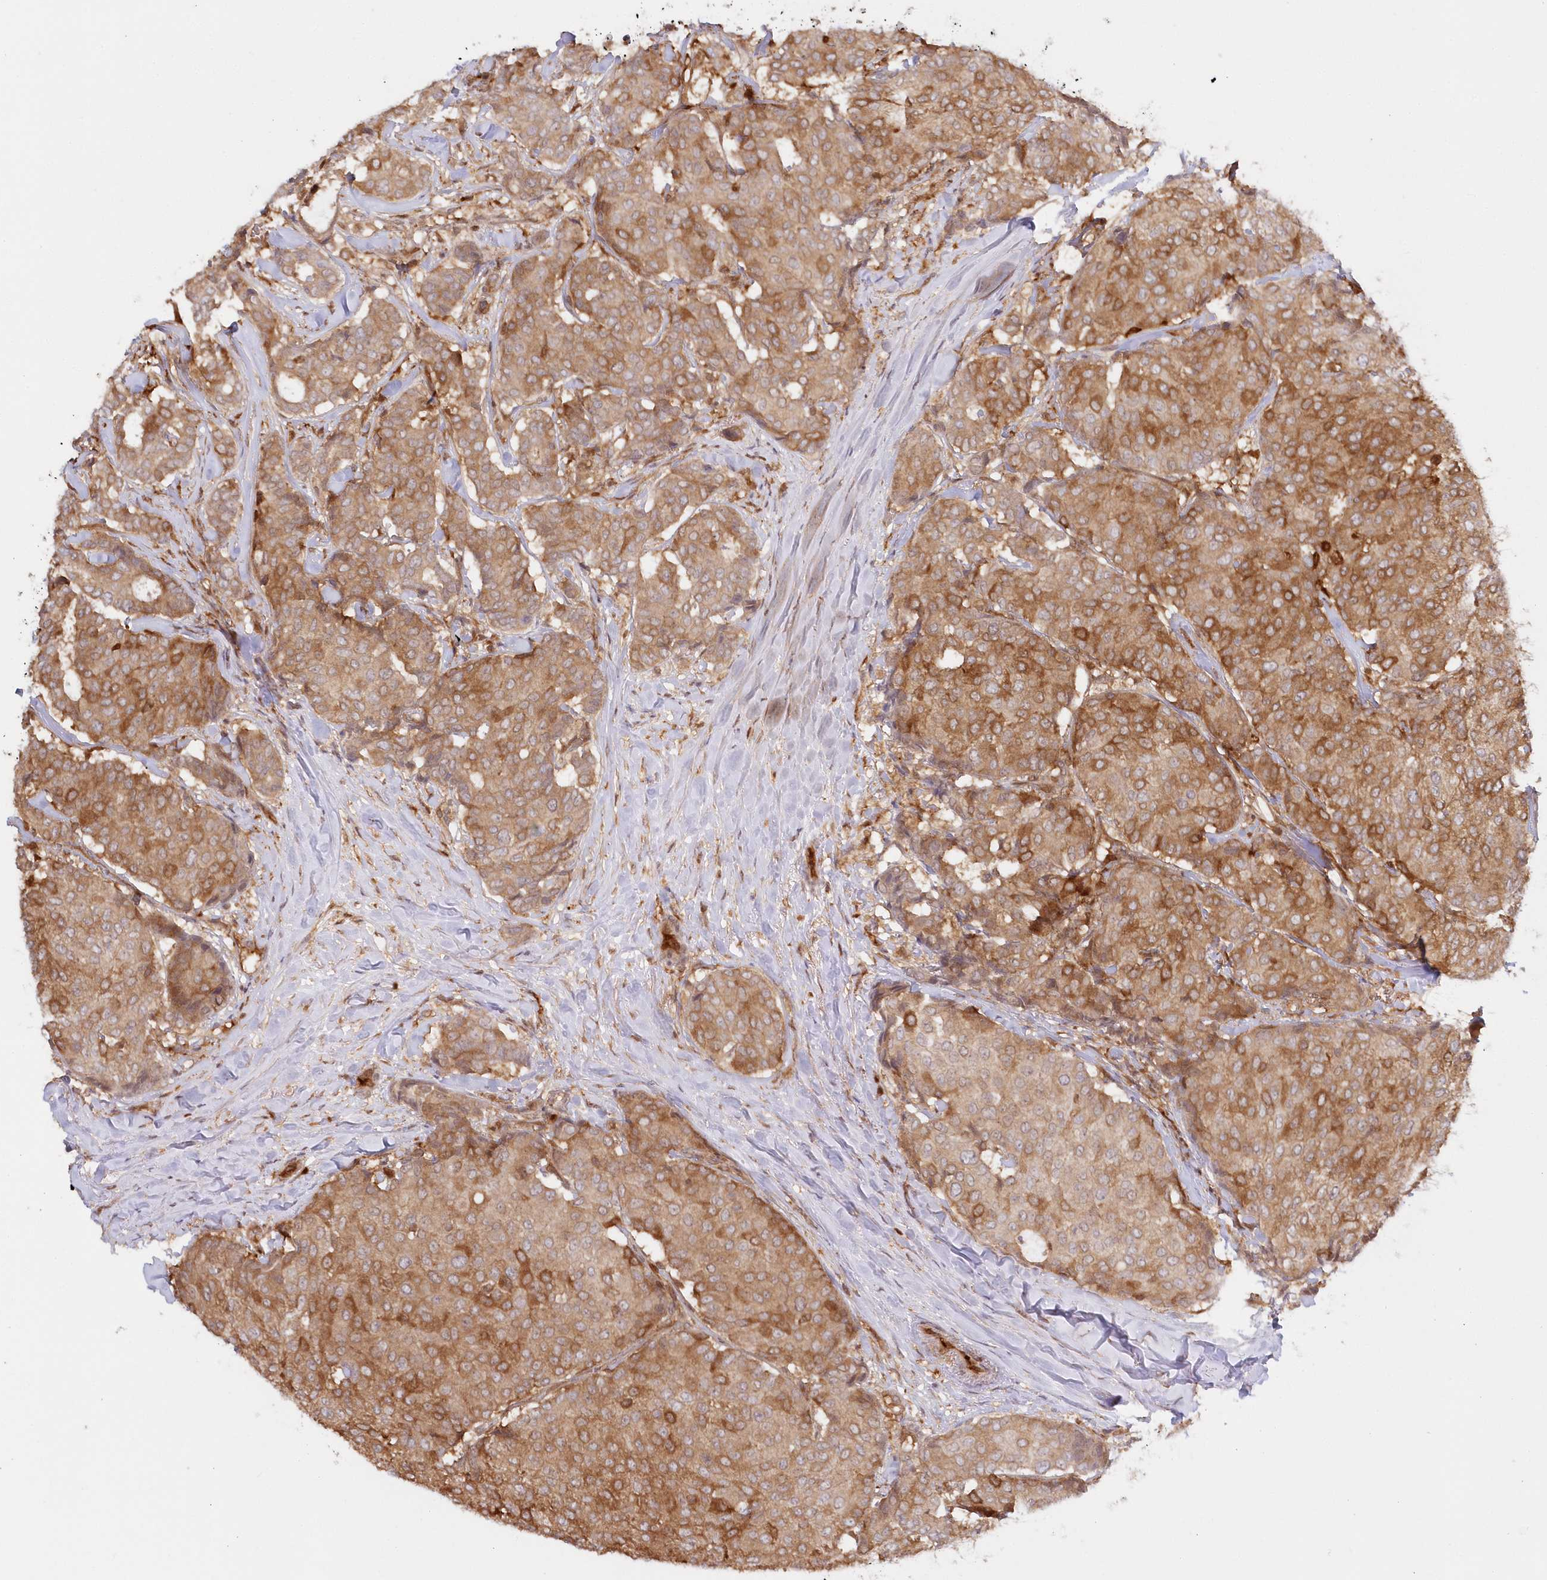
{"staining": {"intensity": "moderate", "quantity": ">75%", "location": "cytoplasmic/membranous"}, "tissue": "breast cancer", "cell_type": "Tumor cells", "image_type": "cancer", "snomed": [{"axis": "morphology", "description": "Duct carcinoma"}, {"axis": "topography", "description": "Breast"}], "caption": "Human breast cancer stained with a brown dye demonstrates moderate cytoplasmic/membranous positive staining in about >75% of tumor cells.", "gene": "GBE1", "patient": {"sex": "female", "age": 75}}